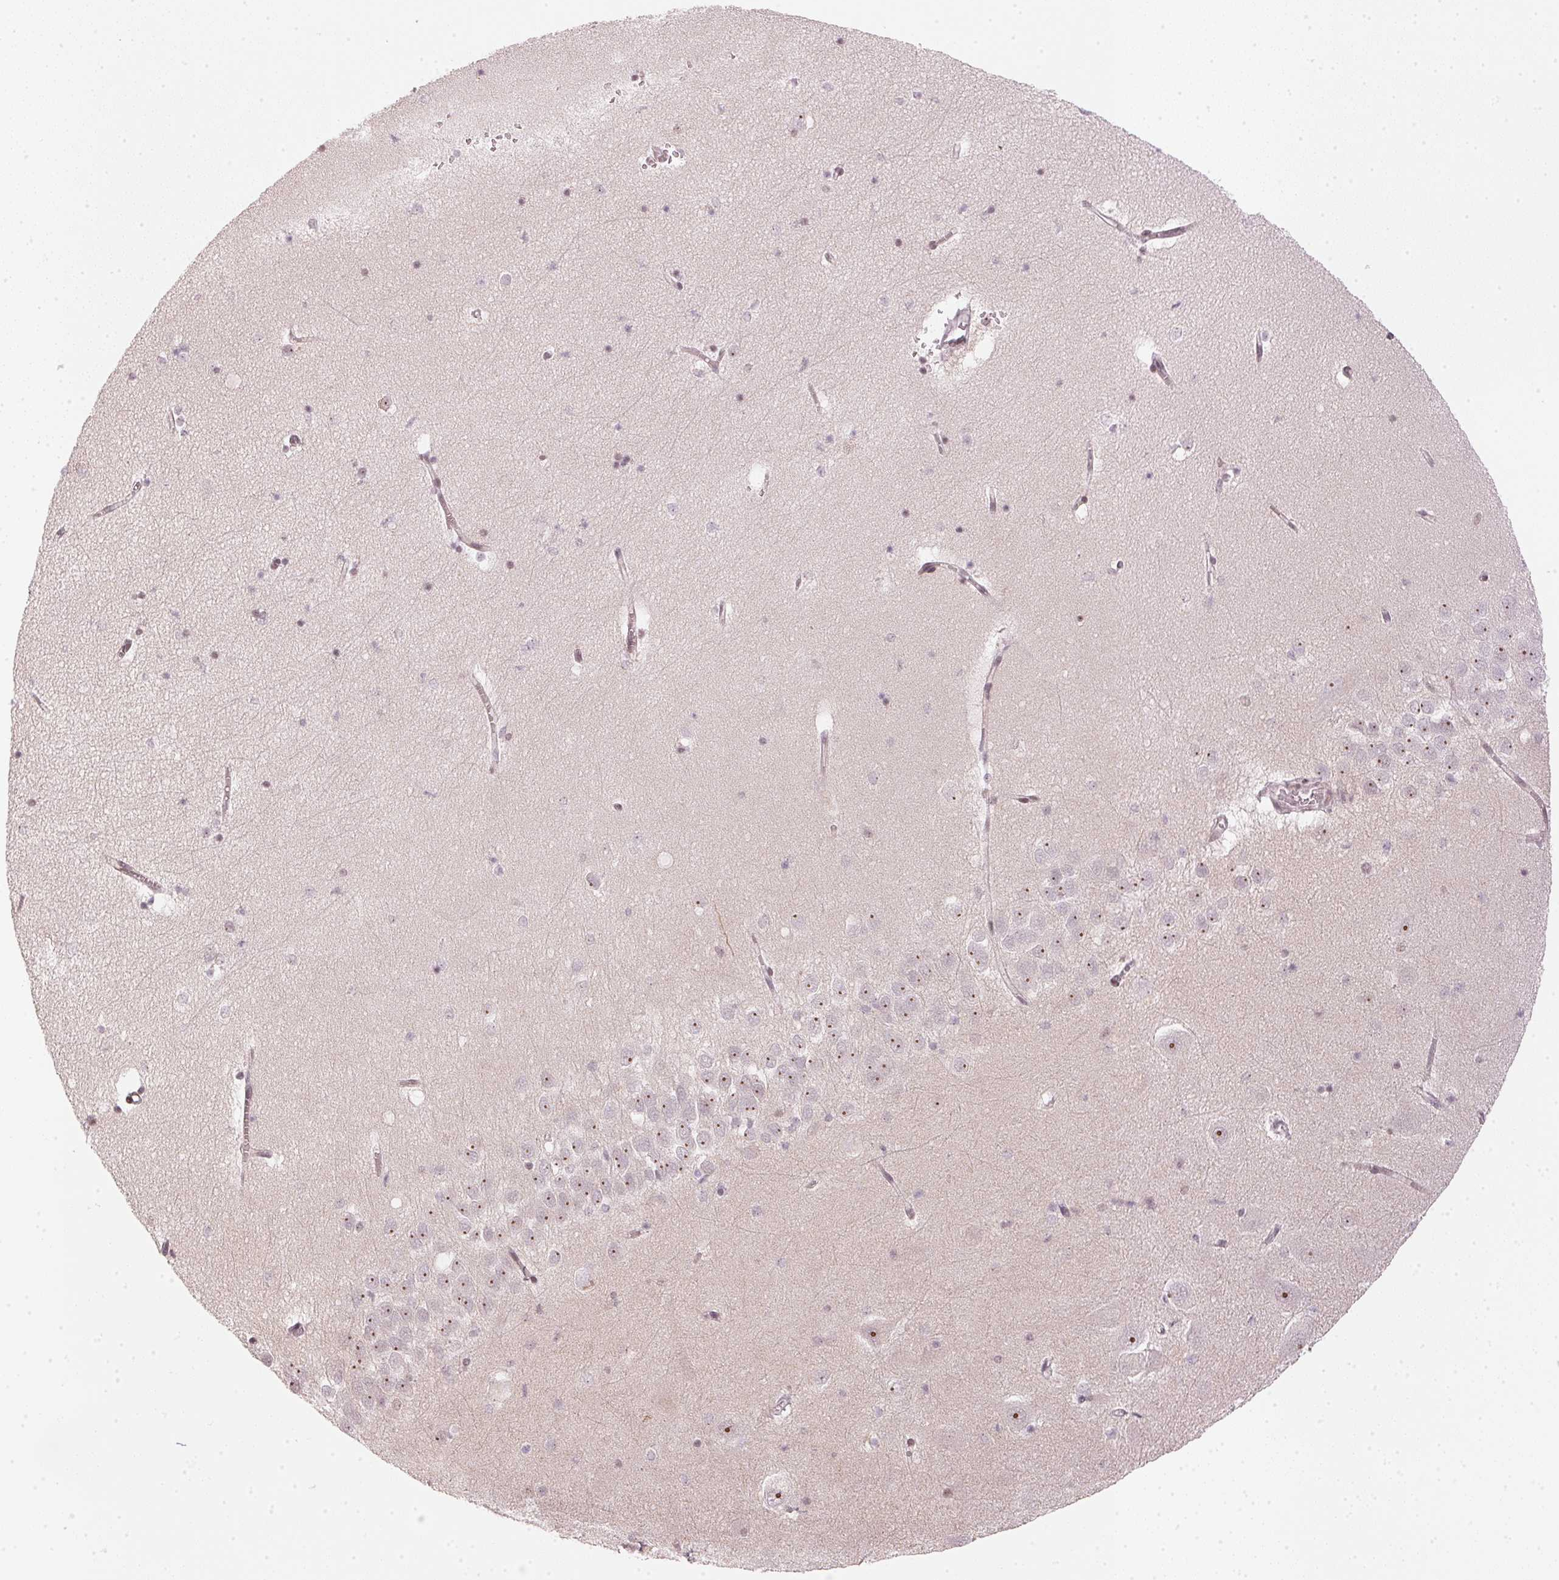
{"staining": {"intensity": "moderate", "quantity": "<25%", "location": "nuclear"}, "tissue": "hippocampus", "cell_type": "Glial cells", "image_type": "normal", "snomed": [{"axis": "morphology", "description": "Normal tissue, NOS"}, {"axis": "topography", "description": "Hippocampus"}], "caption": "The histopathology image displays immunohistochemical staining of benign hippocampus. There is moderate nuclear positivity is appreciated in about <25% of glial cells. The staining was performed using DAB (3,3'-diaminobenzidine), with brown indicating positive protein expression. Nuclei are stained blue with hematoxylin.", "gene": "KAT6A", "patient": {"sex": "male", "age": 58}}